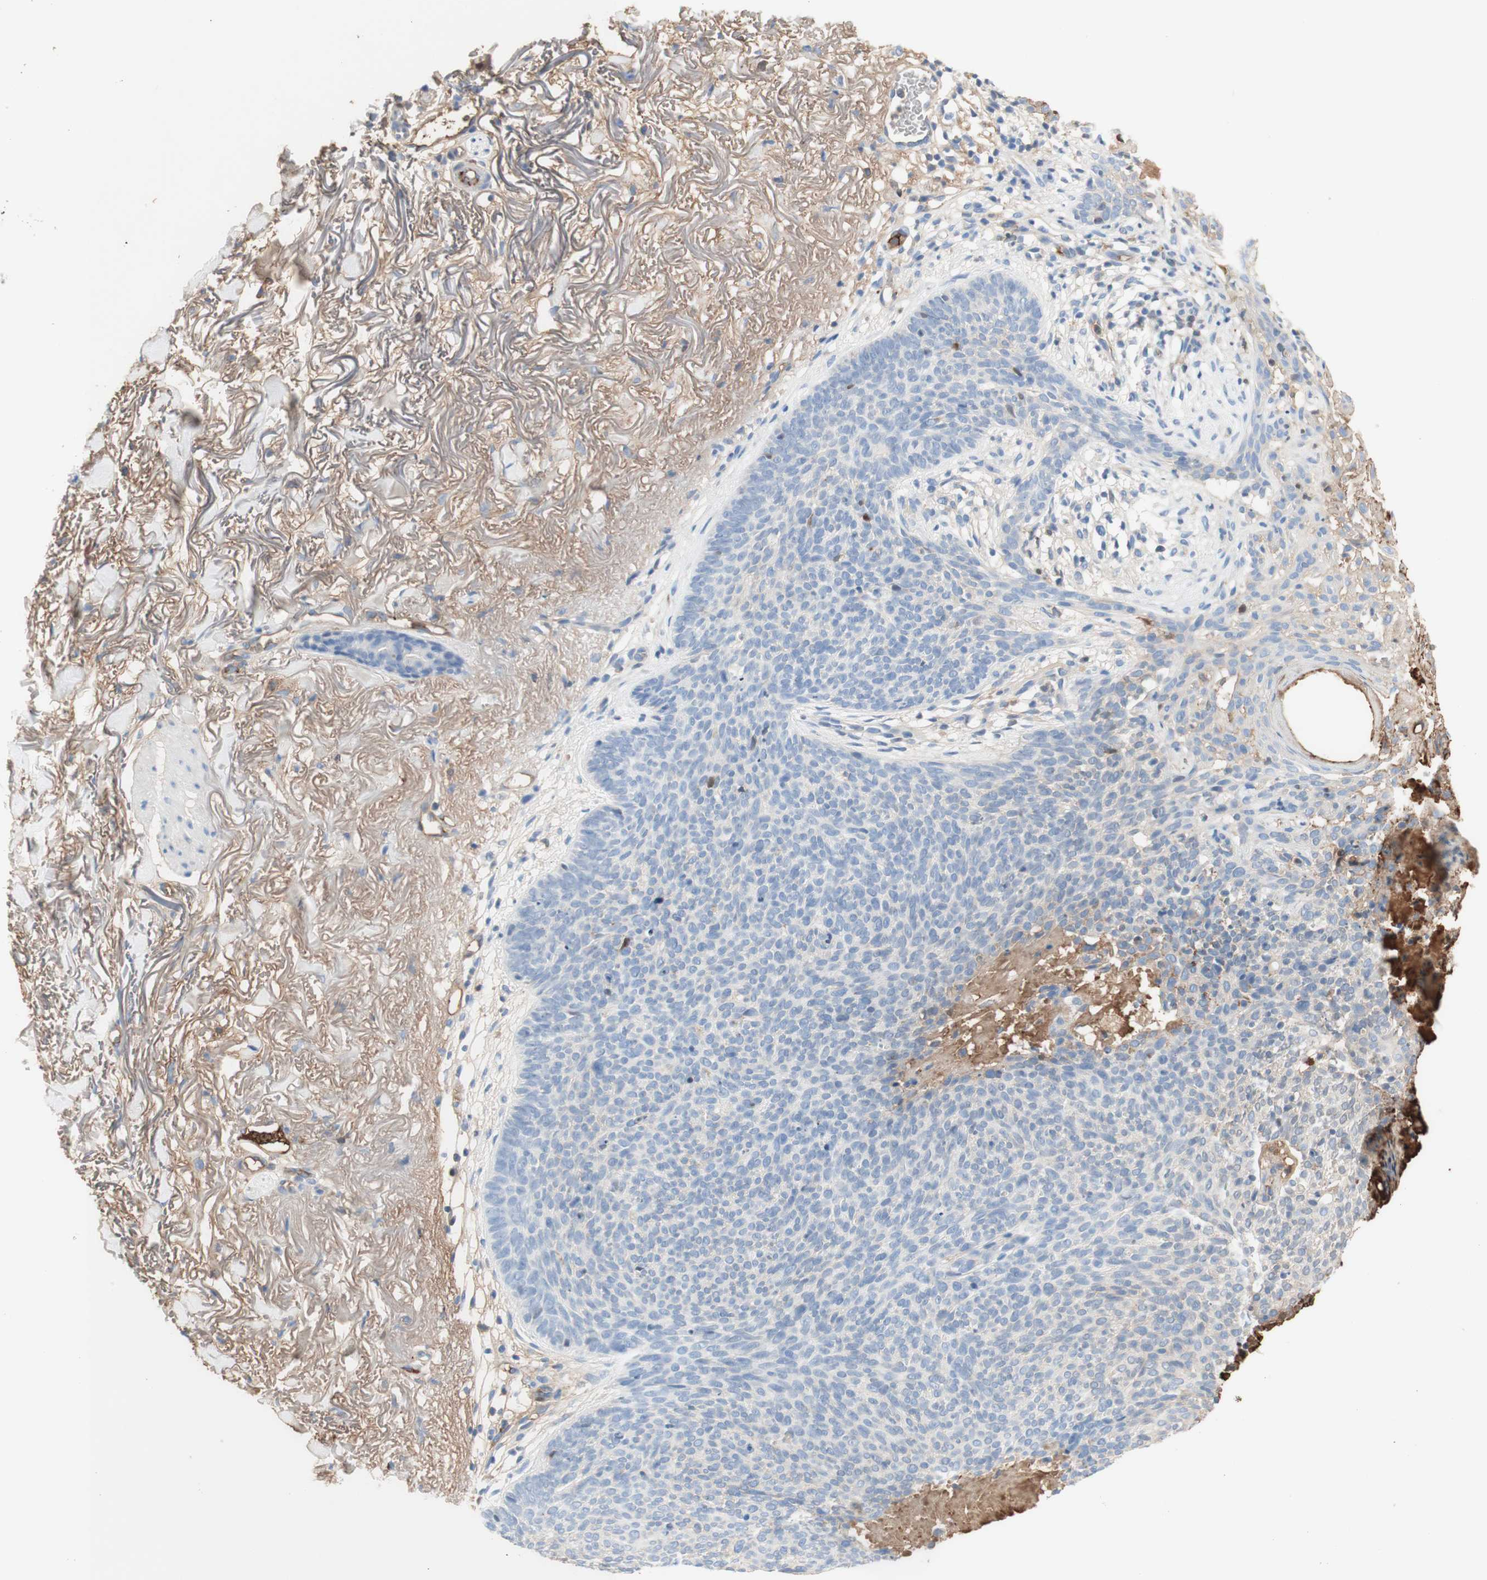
{"staining": {"intensity": "negative", "quantity": "none", "location": "none"}, "tissue": "skin cancer", "cell_type": "Tumor cells", "image_type": "cancer", "snomed": [{"axis": "morphology", "description": "Normal tissue, NOS"}, {"axis": "morphology", "description": "Basal cell carcinoma"}, {"axis": "topography", "description": "Skin"}], "caption": "There is no significant staining in tumor cells of skin cancer (basal cell carcinoma).", "gene": "KNG1", "patient": {"sex": "female", "age": 70}}